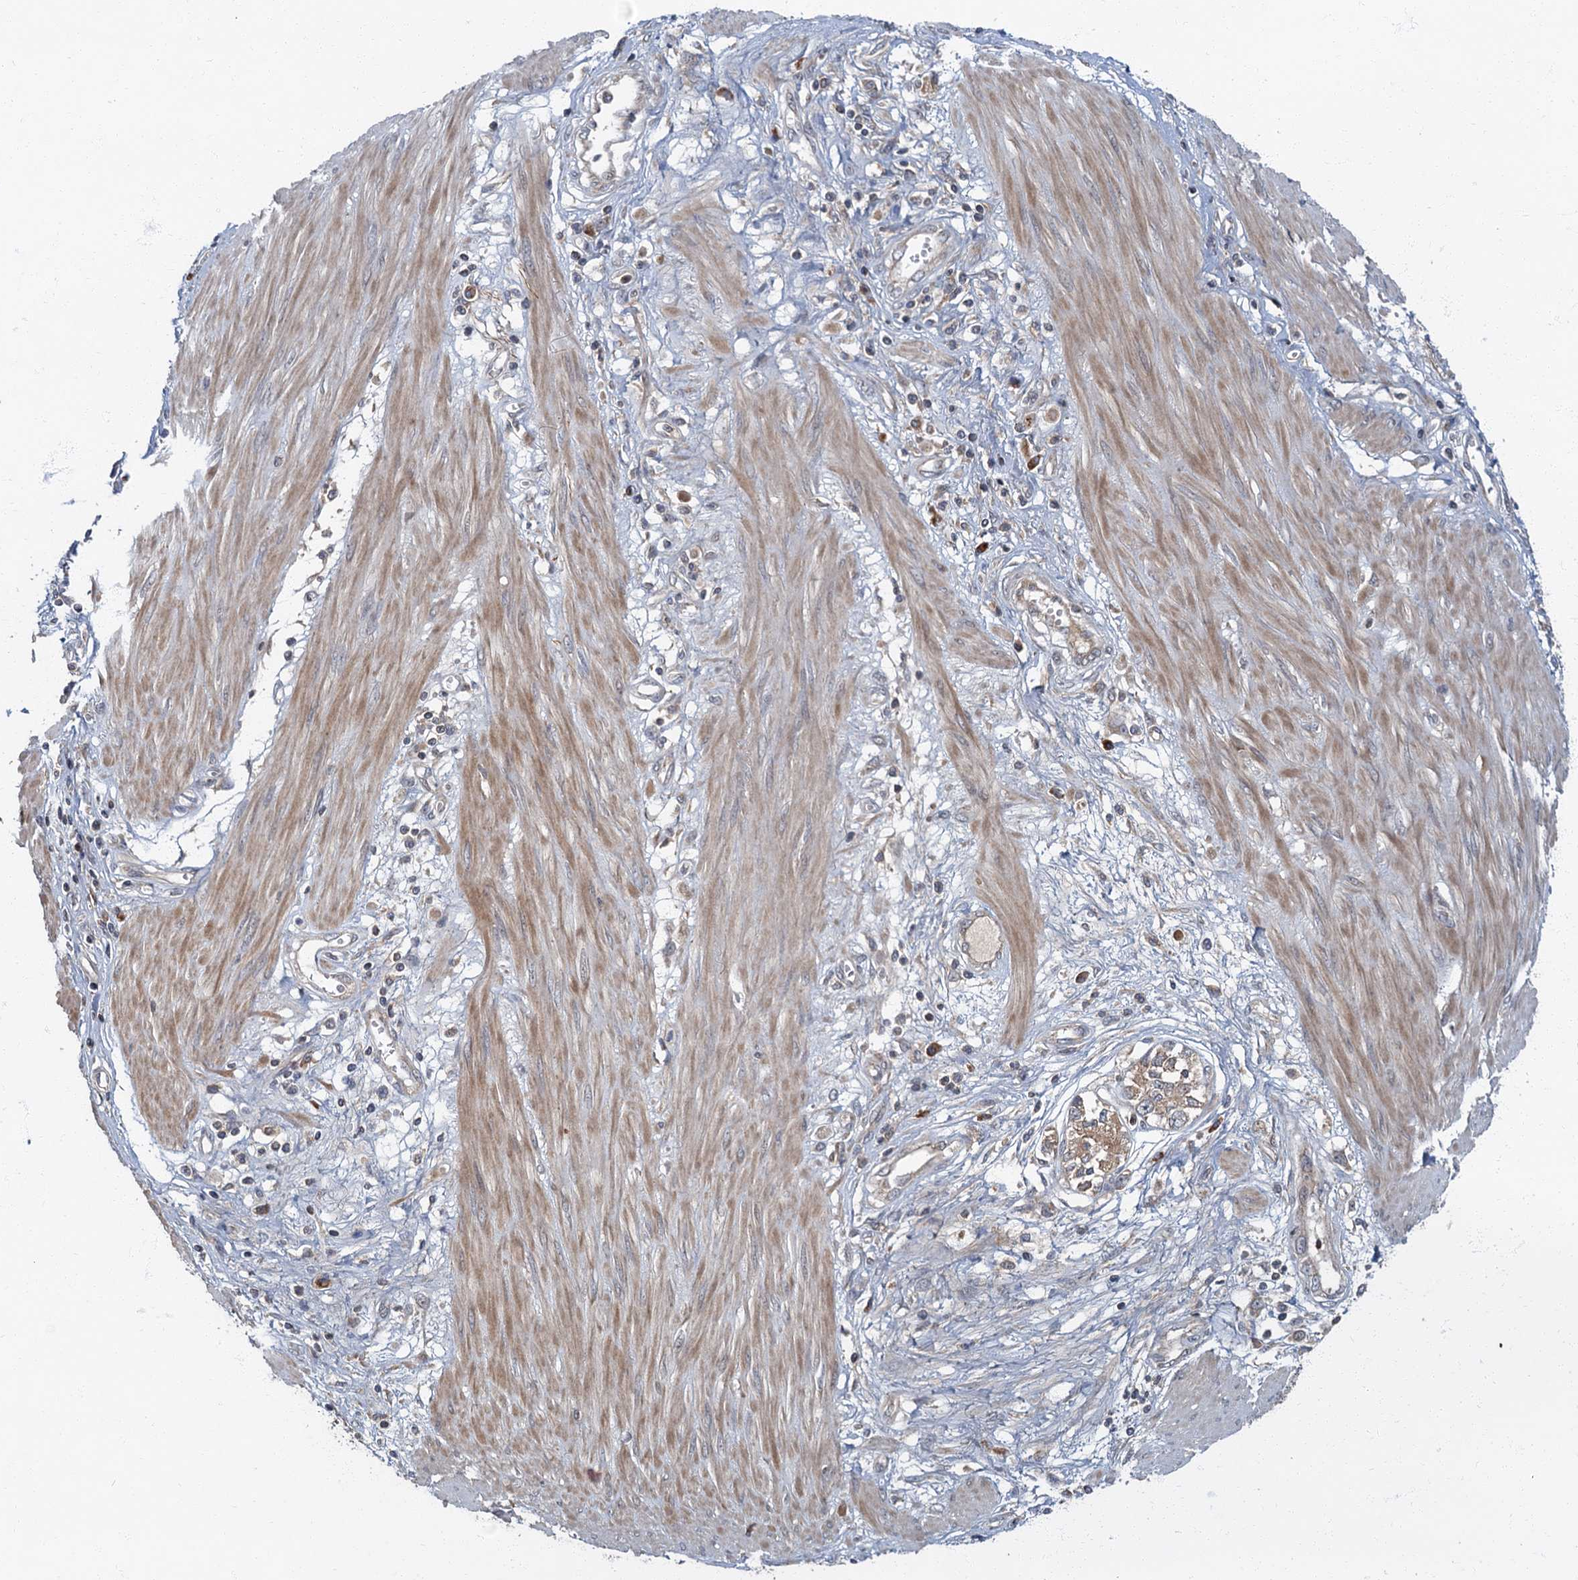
{"staining": {"intensity": "moderate", "quantity": ">75%", "location": "cytoplasmic/membranous"}, "tissue": "stomach cancer", "cell_type": "Tumor cells", "image_type": "cancer", "snomed": [{"axis": "morphology", "description": "Adenocarcinoma, NOS"}, {"axis": "topography", "description": "Stomach"}], "caption": "Moderate cytoplasmic/membranous expression for a protein is seen in approximately >75% of tumor cells of stomach cancer (adenocarcinoma) using IHC.", "gene": "SLC11A2", "patient": {"sex": "female", "age": 76}}